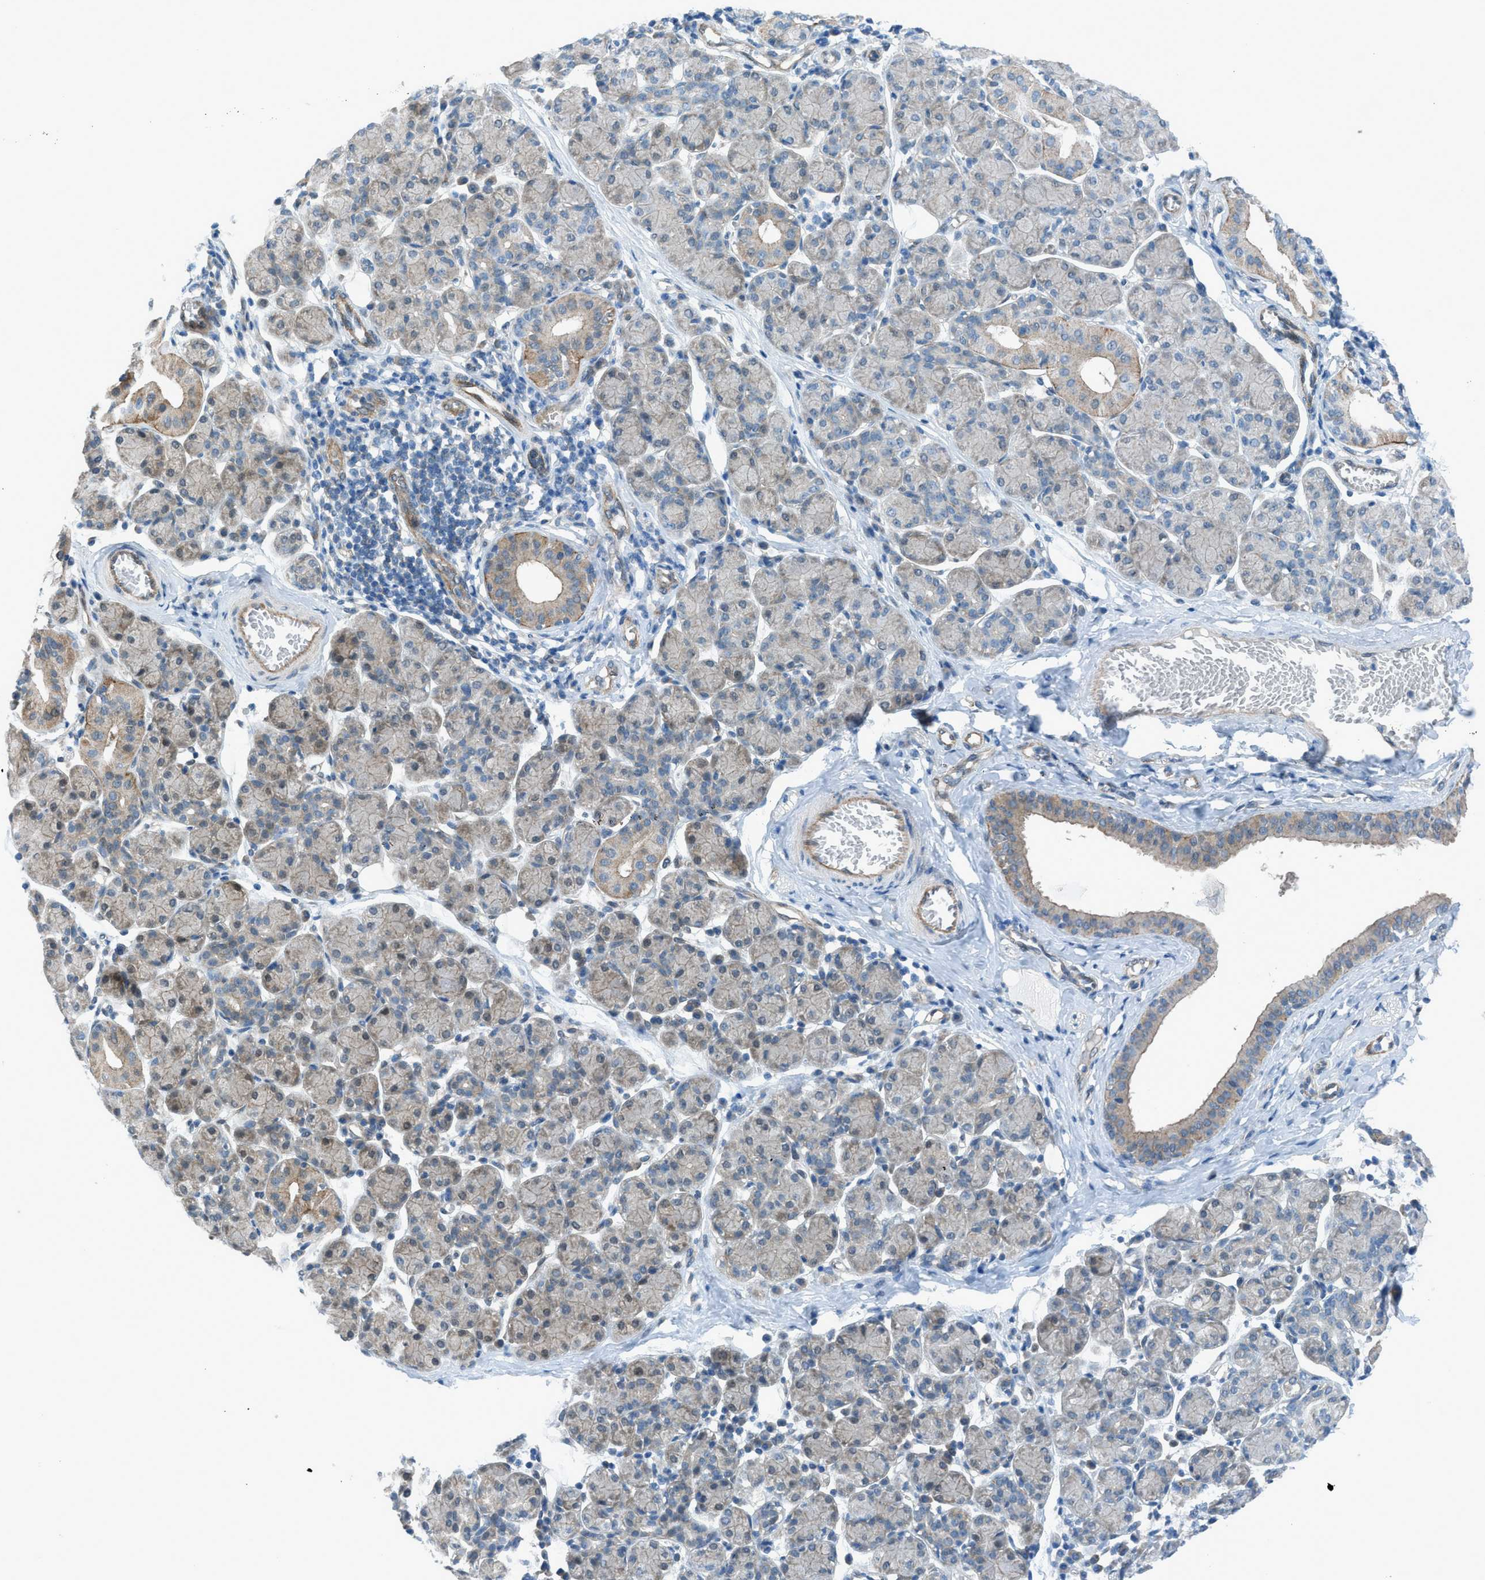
{"staining": {"intensity": "weak", "quantity": "25%-75%", "location": "cytoplasmic/membranous"}, "tissue": "salivary gland", "cell_type": "Glandular cells", "image_type": "normal", "snomed": [{"axis": "morphology", "description": "Normal tissue, NOS"}, {"axis": "morphology", "description": "Inflammation, NOS"}, {"axis": "topography", "description": "Lymph node"}, {"axis": "topography", "description": "Salivary gland"}], "caption": "Immunohistochemical staining of unremarkable salivary gland exhibits 25%-75% levels of weak cytoplasmic/membranous protein expression in about 25%-75% of glandular cells.", "gene": "PRKN", "patient": {"sex": "male", "age": 3}}